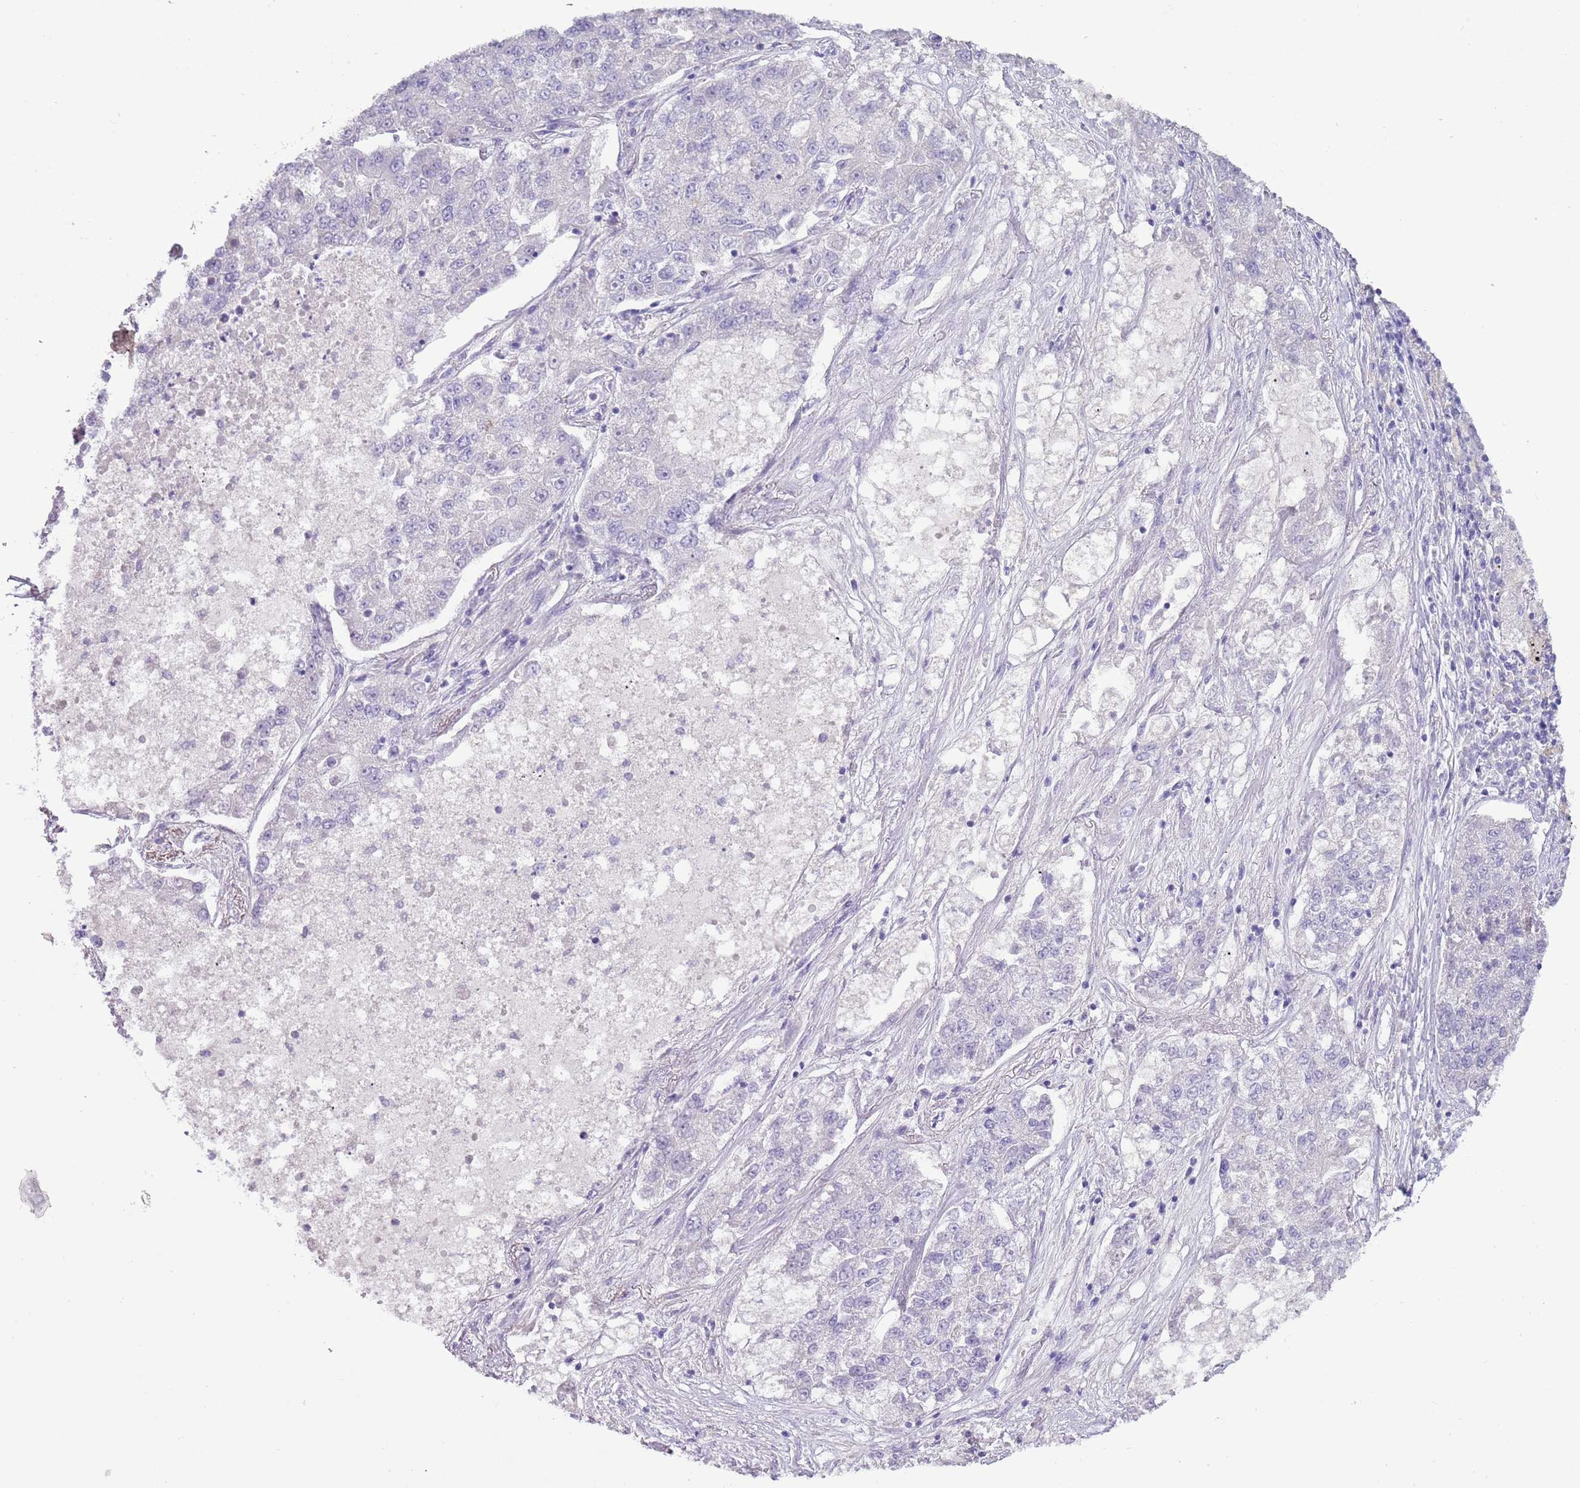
{"staining": {"intensity": "negative", "quantity": "none", "location": "none"}, "tissue": "lung cancer", "cell_type": "Tumor cells", "image_type": "cancer", "snomed": [{"axis": "morphology", "description": "Adenocarcinoma, NOS"}, {"axis": "topography", "description": "Lung"}], "caption": "DAB (3,3'-diaminobenzidine) immunohistochemical staining of lung cancer demonstrates no significant expression in tumor cells.", "gene": "NBPF6", "patient": {"sex": "male", "age": 49}}